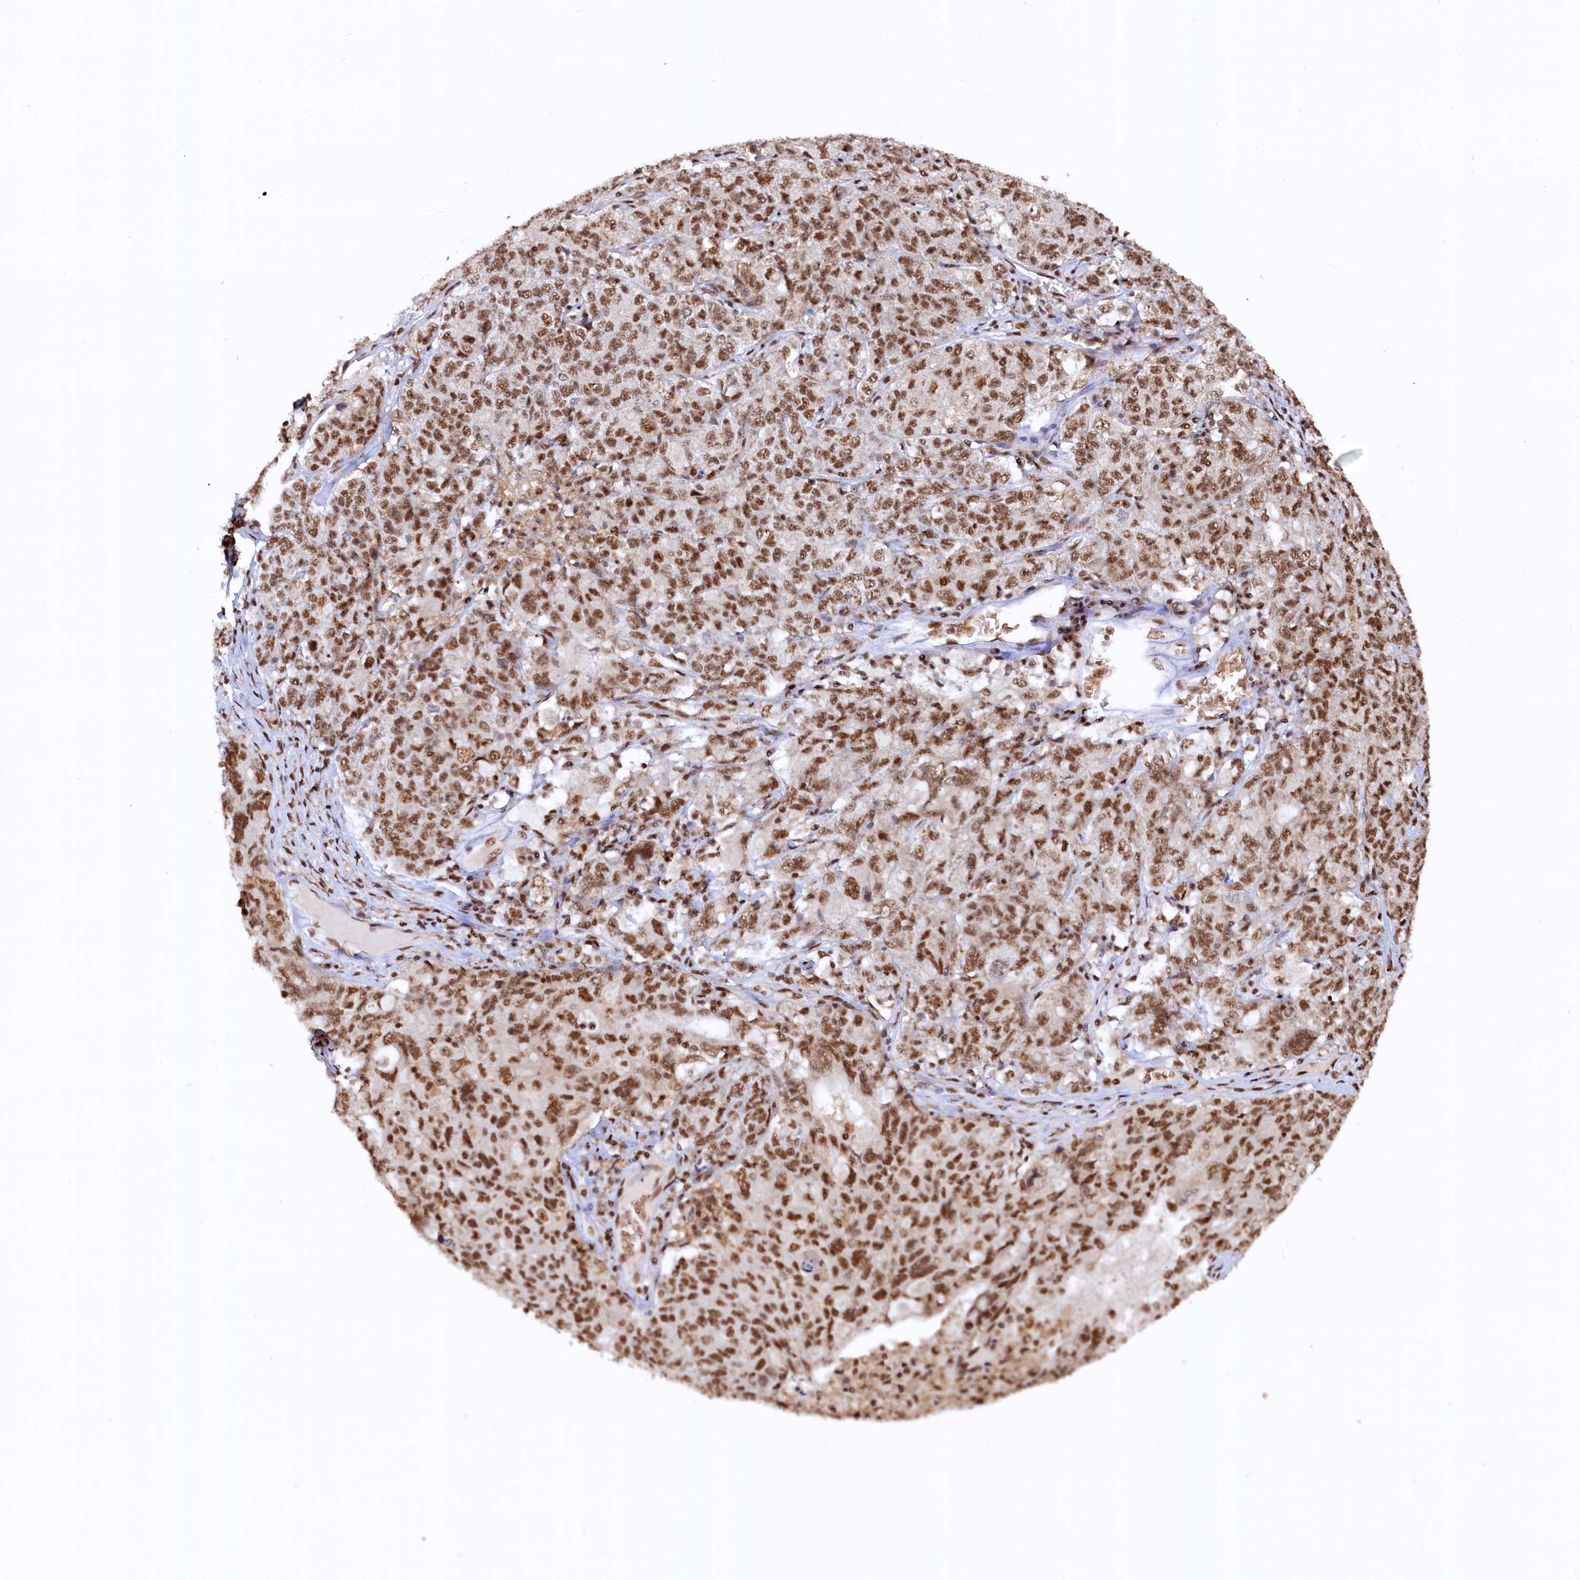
{"staining": {"intensity": "strong", "quantity": ">75%", "location": "nuclear"}, "tissue": "ovarian cancer", "cell_type": "Tumor cells", "image_type": "cancer", "snomed": [{"axis": "morphology", "description": "Carcinoma, endometroid"}, {"axis": "topography", "description": "Ovary"}], "caption": "The image demonstrates a brown stain indicating the presence of a protein in the nuclear of tumor cells in ovarian cancer (endometroid carcinoma).", "gene": "RSRC2", "patient": {"sex": "female", "age": 62}}